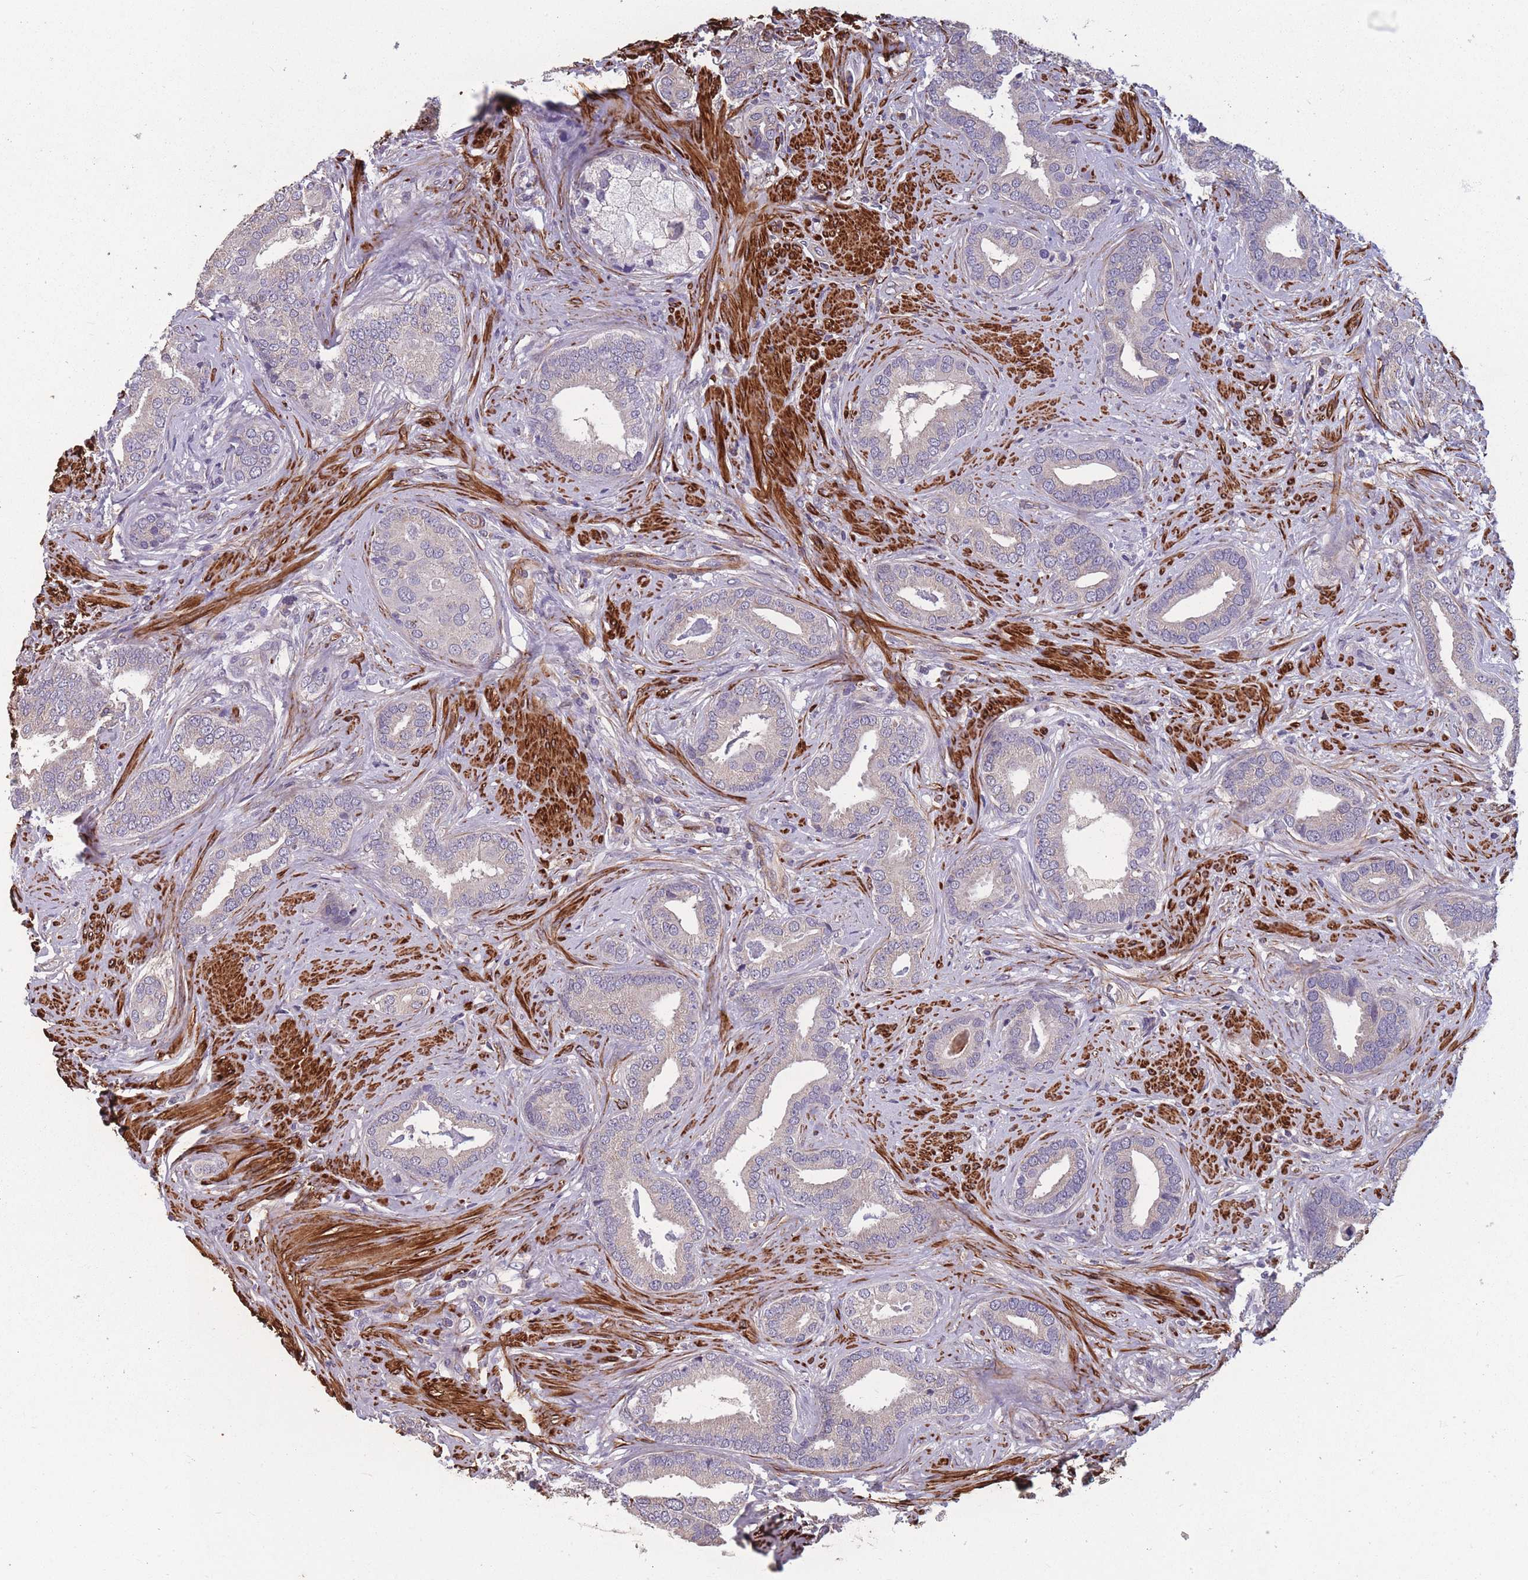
{"staining": {"intensity": "negative", "quantity": "none", "location": "none"}, "tissue": "prostate cancer", "cell_type": "Tumor cells", "image_type": "cancer", "snomed": [{"axis": "morphology", "description": "Adenocarcinoma, High grade"}, {"axis": "topography", "description": "Prostate"}], "caption": "This histopathology image is of prostate cancer (high-grade adenocarcinoma) stained with immunohistochemistry (IHC) to label a protein in brown with the nuclei are counter-stained blue. There is no positivity in tumor cells. (DAB (3,3'-diaminobenzidine) IHC with hematoxylin counter stain).", "gene": "TOMM40L", "patient": {"sex": "male", "age": 55}}